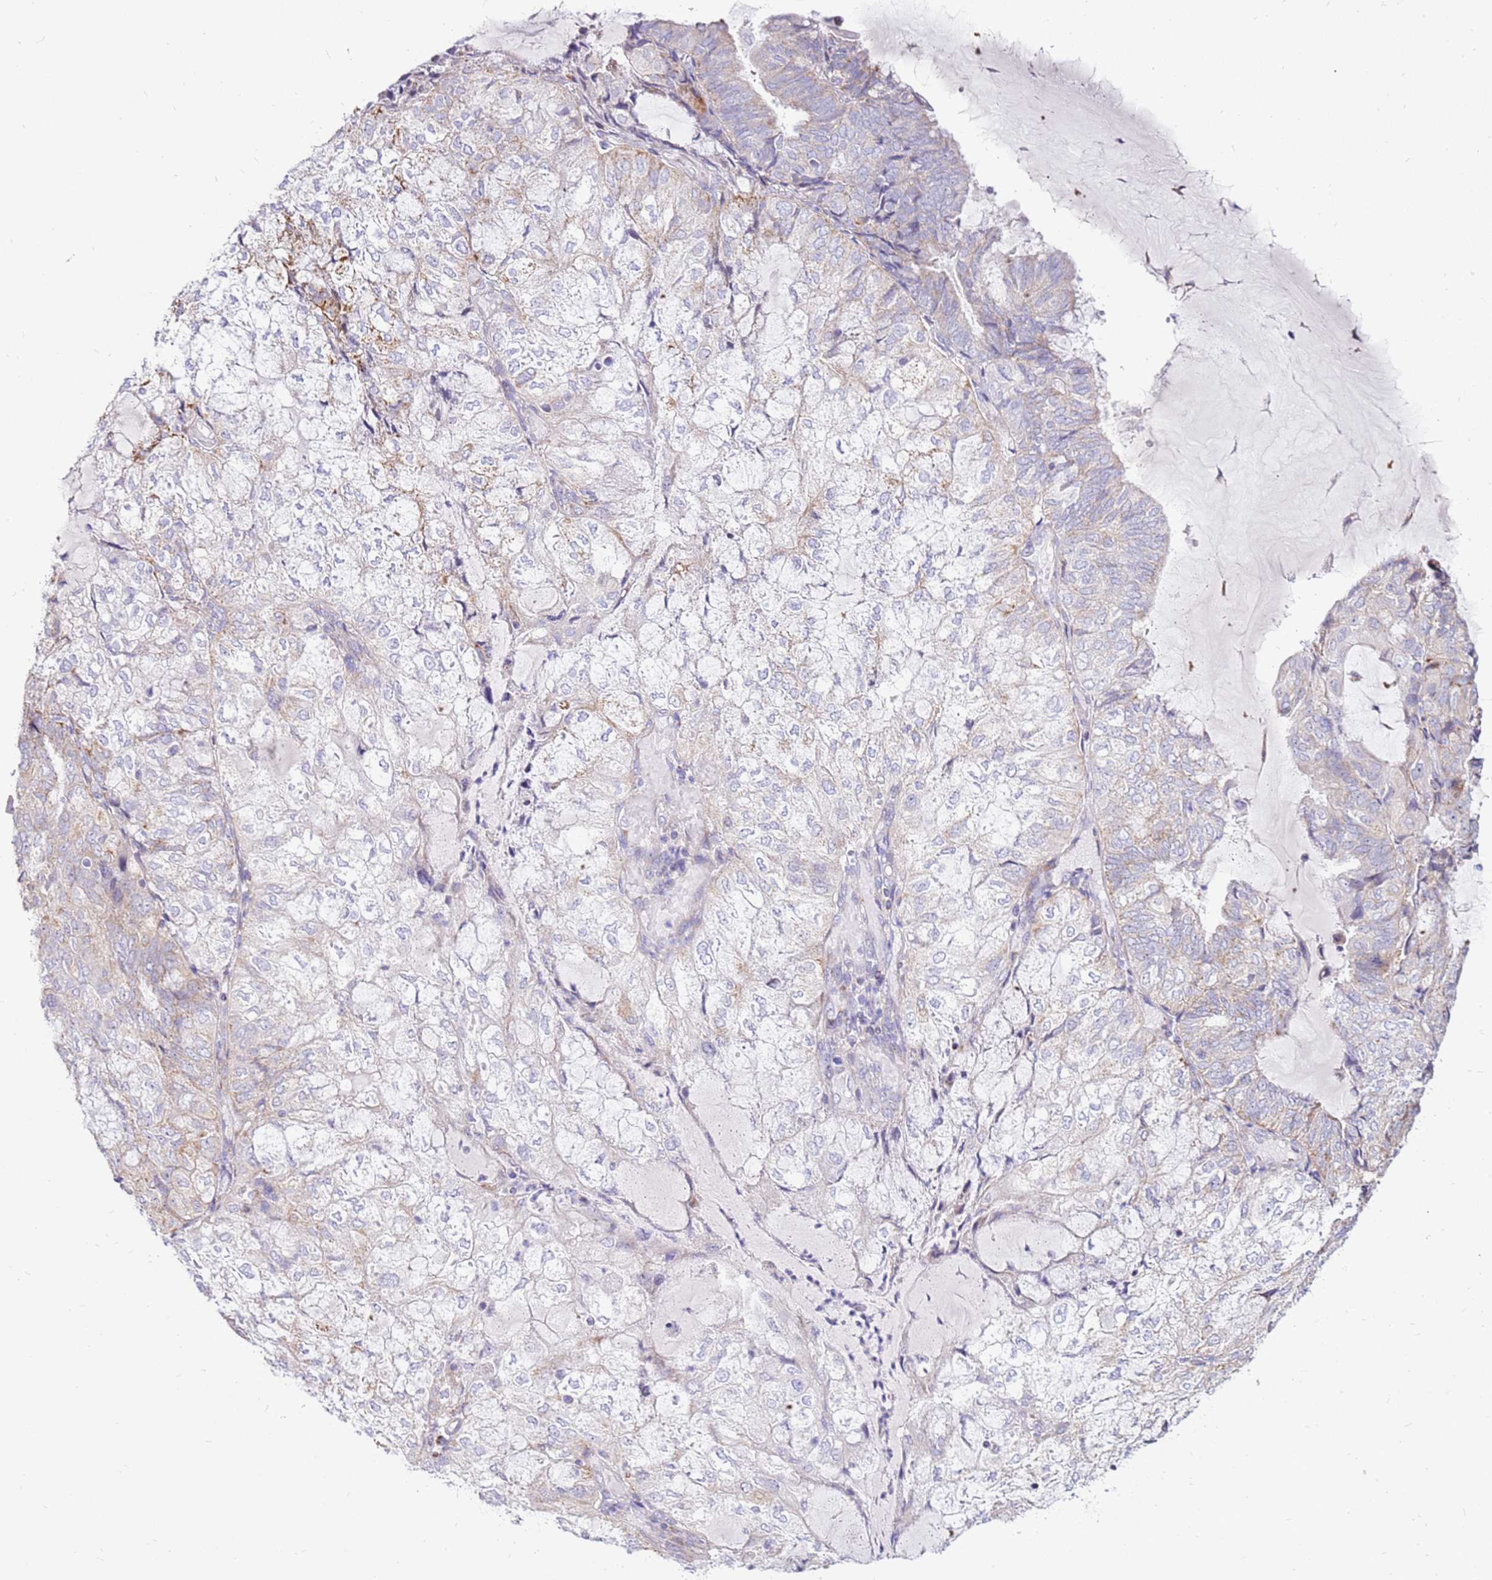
{"staining": {"intensity": "negative", "quantity": "none", "location": "none"}, "tissue": "endometrial cancer", "cell_type": "Tumor cells", "image_type": "cancer", "snomed": [{"axis": "morphology", "description": "Adenocarcinoma, NOS"}, {"axis": "topography", "description": "Endometrium"}], "caption": "A high-resolution image shows IHC staining of adenocarcinoma (endometrial), which displays no significant staining in tumor cells. (DAB immunohistochemistry (IHC) visualized using brightfield microscopy, high magnification).", "gene": "IGF1R", "patient": {"sex": "female", "age": 81}}